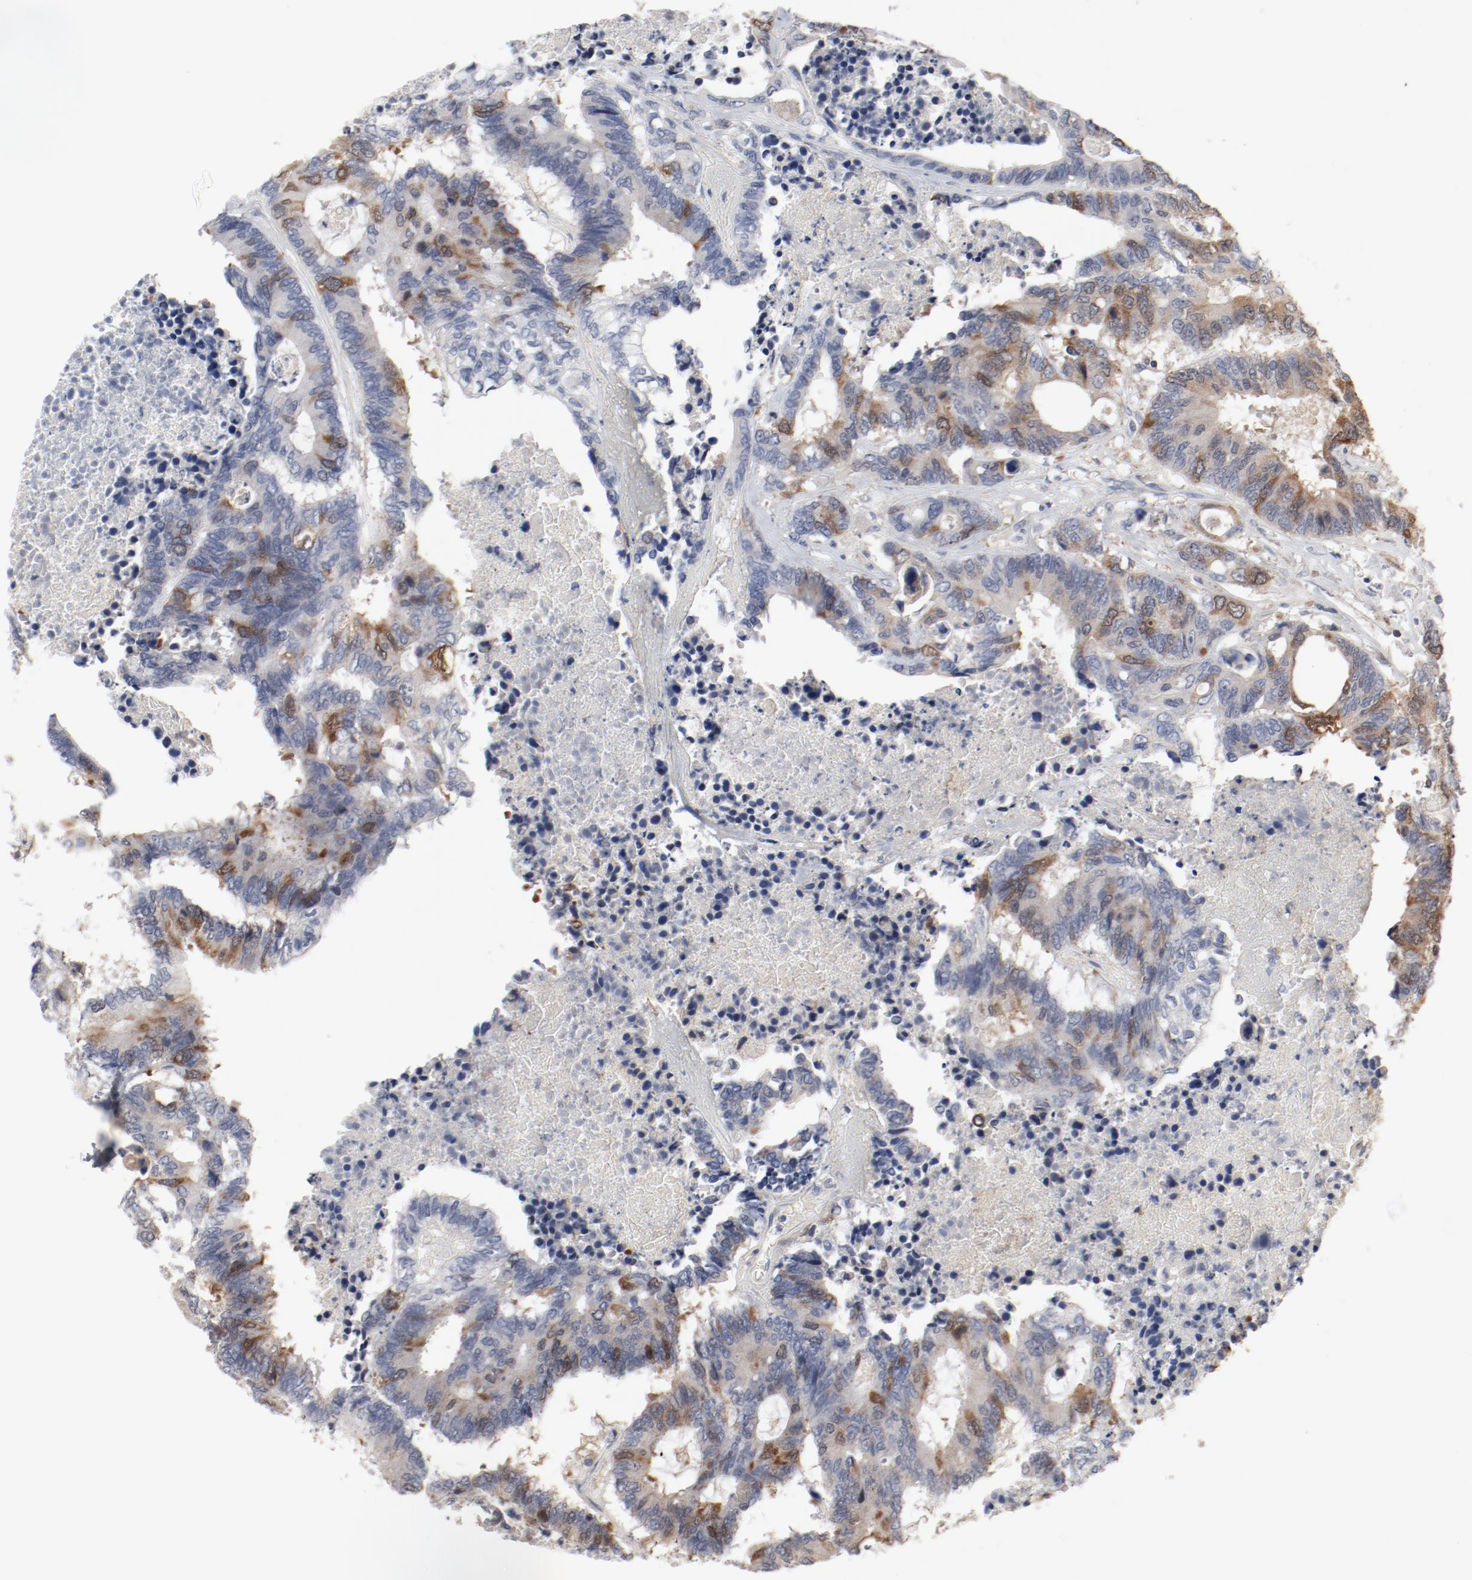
{"staining": {"intensity": "moderate", "quantity": "25%-75%", "location": "cytoplasmic/membranous,nuclear"}, "tissue": "colorectal cancer", "cell_type": "Tumor cells", "image_type": "cancer", "snomed": [{"axis": "morphology", "description": "Adenocarcinoma, NOS"}, {"axis": "topography", "description": "Rectum"}], "caption": "Immunohistochemistry (IHC) of colorectal adenocarcinoma shows medium levels of moderate cytoplasmic/membranous and nuclear staining in about 25%-75% of tumor cells.", "gene": "CDK1", "patient": {"sex": "male", "age": 55}}